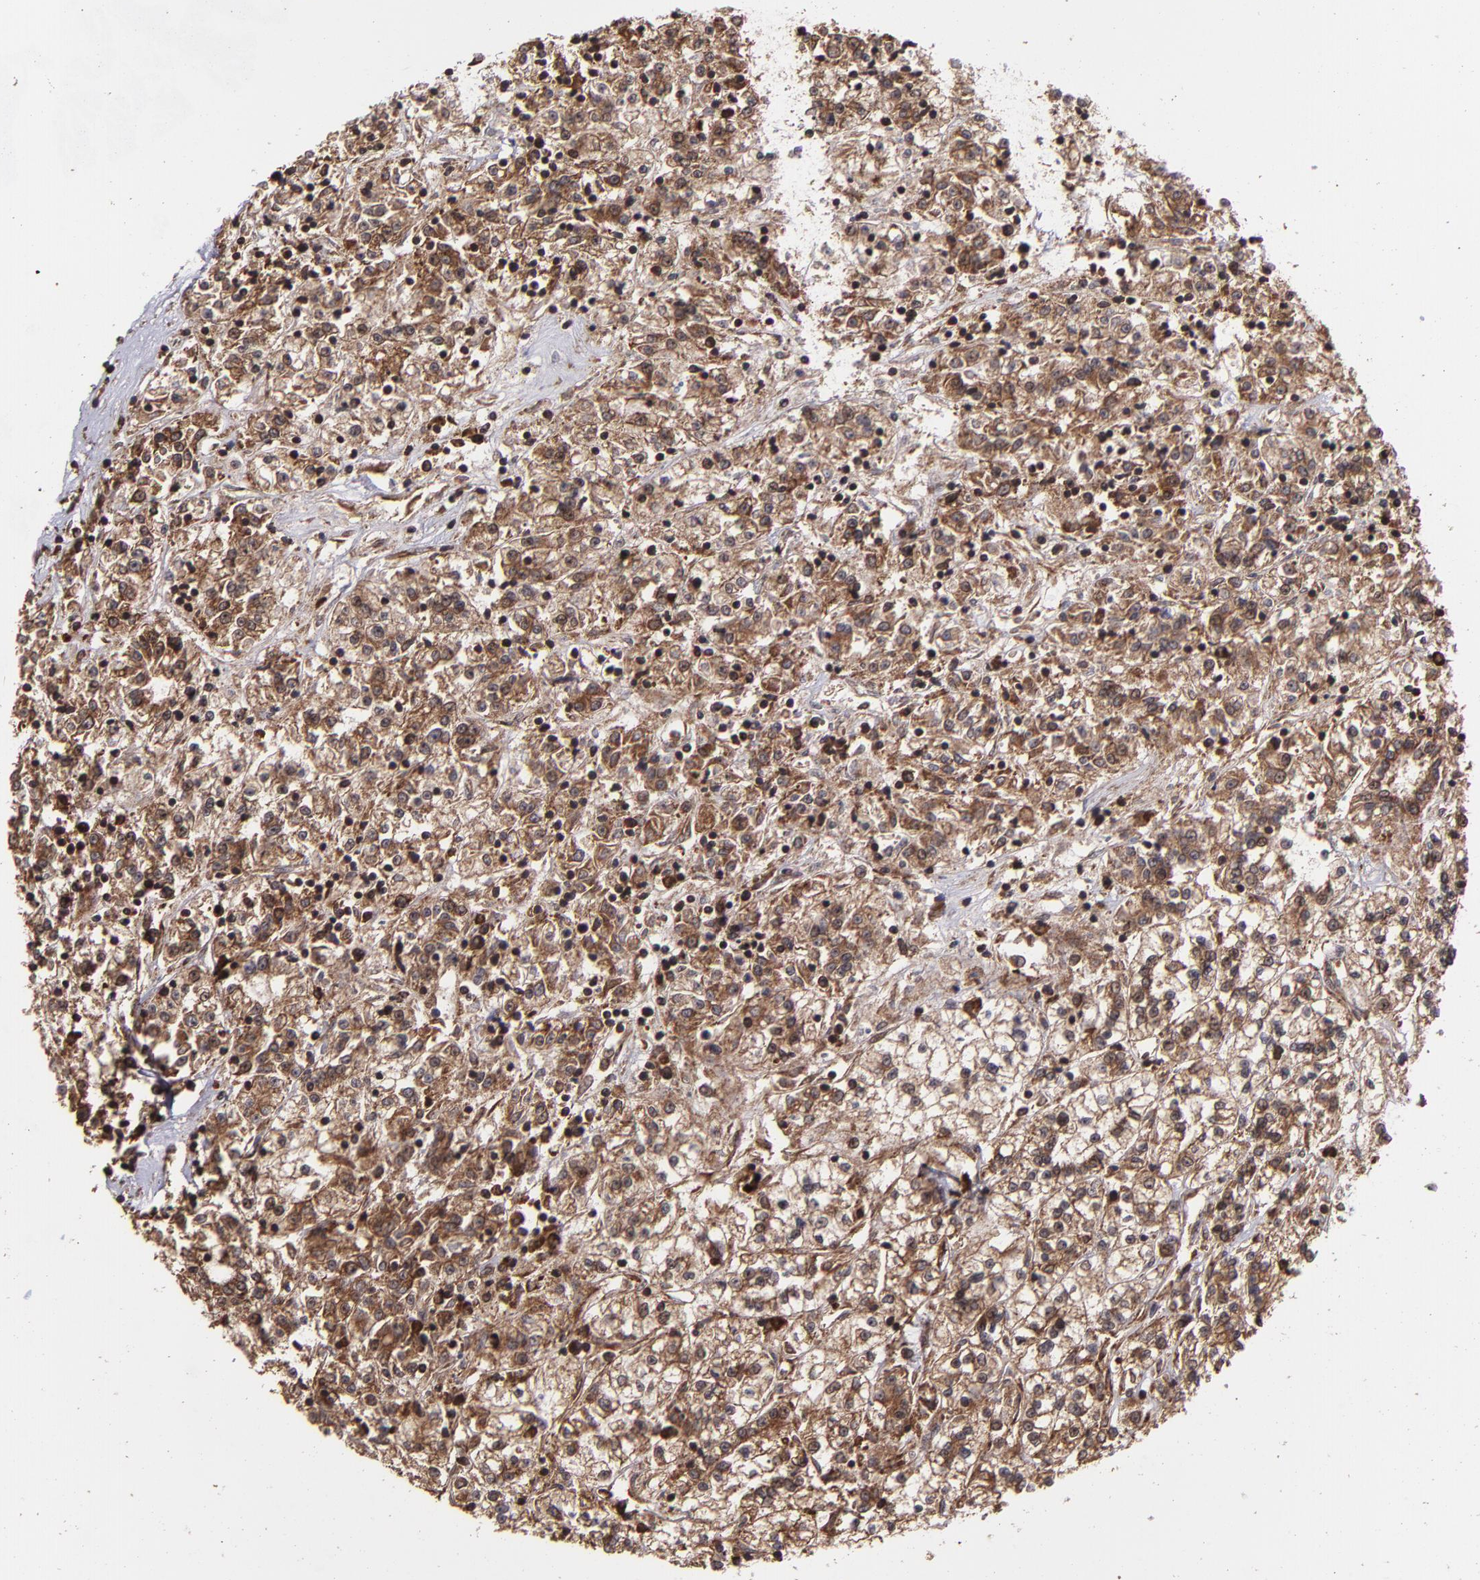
{"staining": {"intensity": "strong", "quantity": ">75%", "location": "cytoplasmic/membranous,nuclear"}, "tissue": "renal cancer", "cell_type": "Tumor cells", "image_type": "cancer", "snomed": [{"axis": "morphology", "description": "Adenocarcinoma, NOS"}, {"axis": "topography", "description": "Kidney"}], "caption": "Strong cytoplasmic/membranous and nuclear staining is appreciated in about >75% of tumor cells in adenocarcinoma (renal).", "gene": "EIF4ENIF1", "patient": {"sex": "female", "age": 76}}